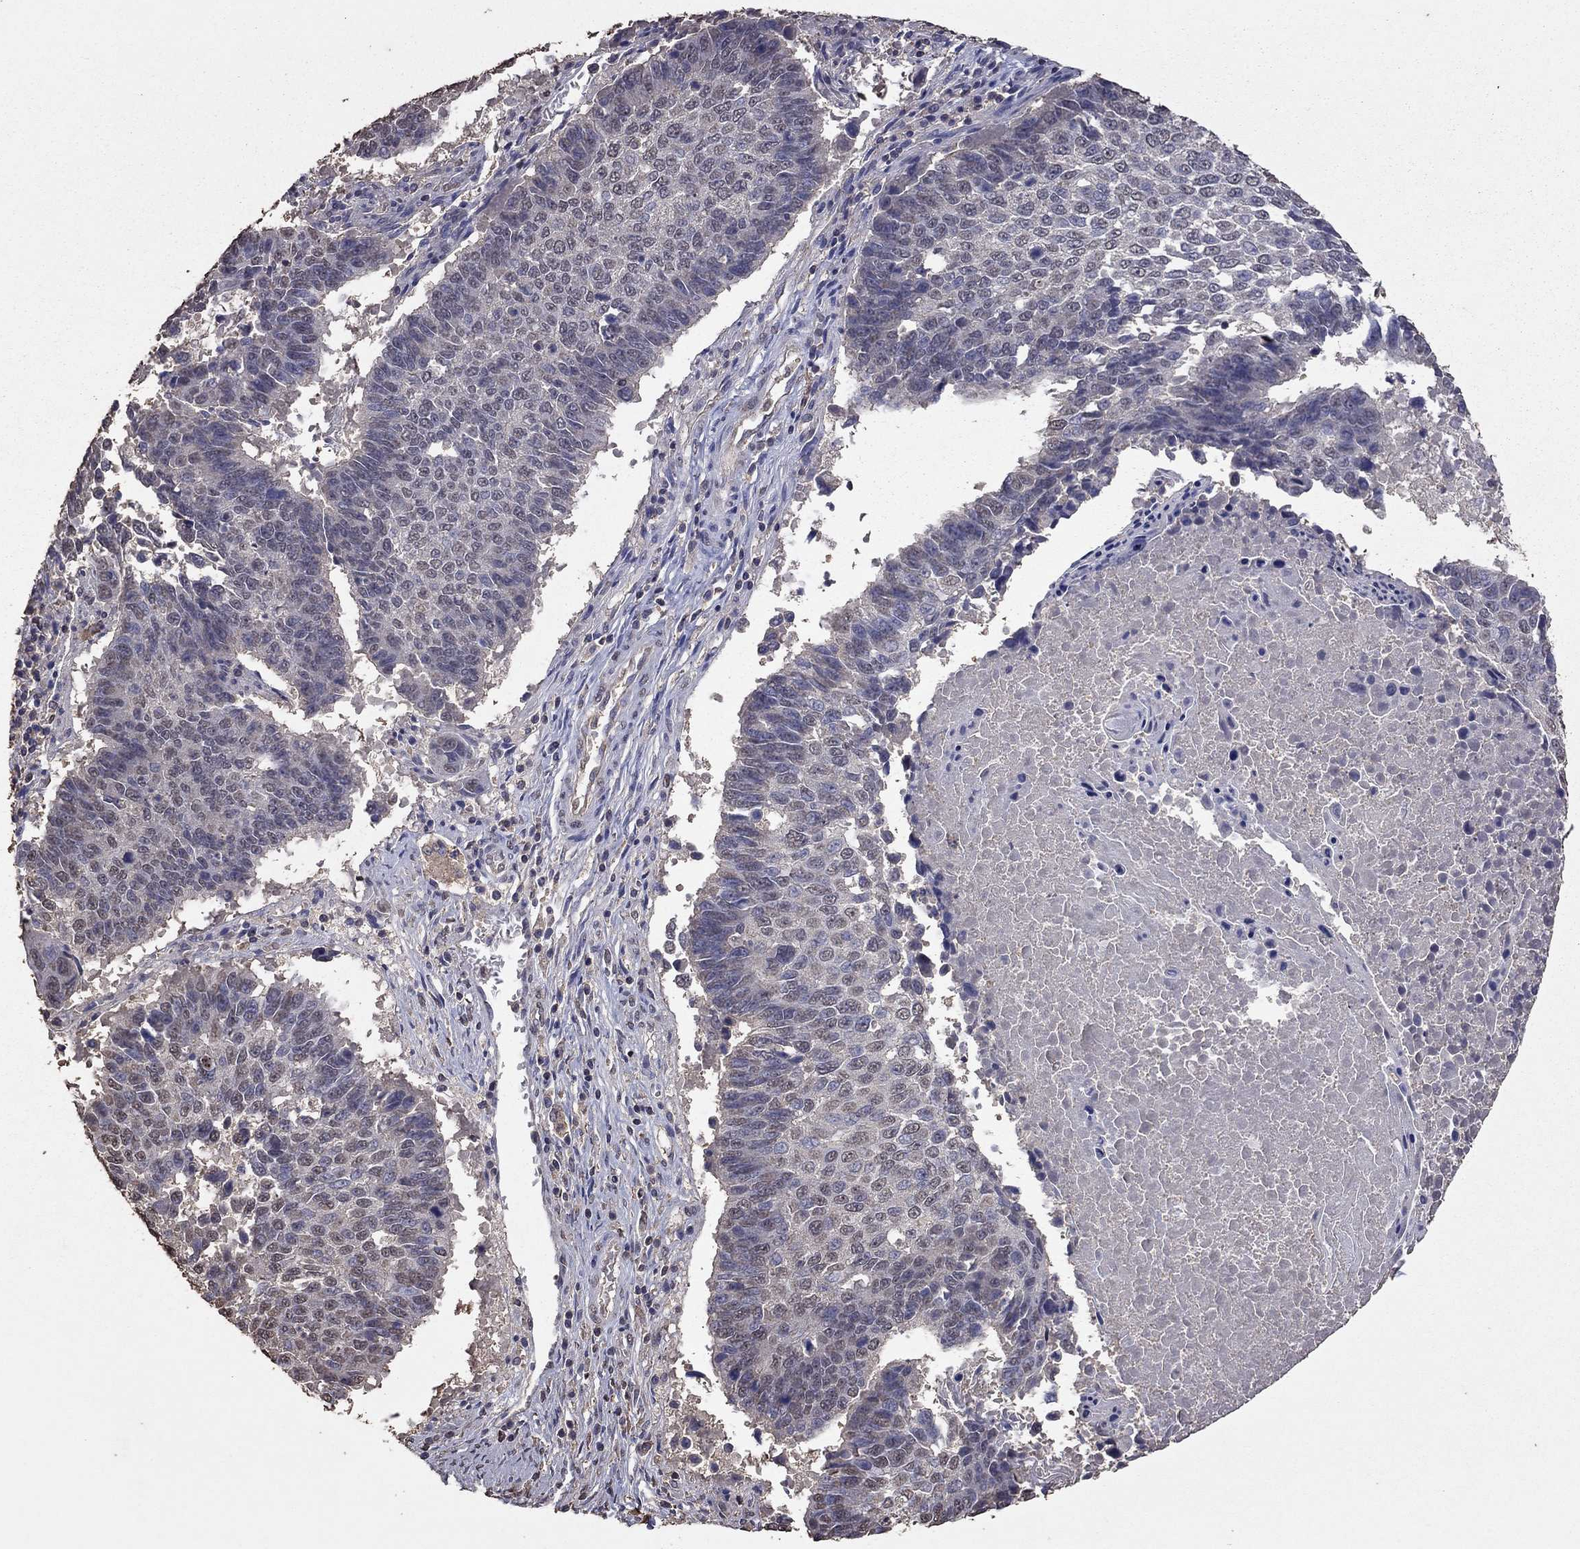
{"staining": {"intensity": "negative", "quantity": "none", "location": "none"}, "tissue": "lung cancer", "cell_type": "Tumor cells", "image_type": "cancer", "snomed": [{"axis": "morphology", "description": "Squamous cell carcinoma, NOS"}, {"axis": "topography", "description": "Lung"}], "caption": "DAB immunohistochemical staining of lung cancer (squamous cell carcinoma) demonstrates no significant expression in tumor cells.", "gene": "SERPINA5", "patient": {"sex": "male", "age": 73}}